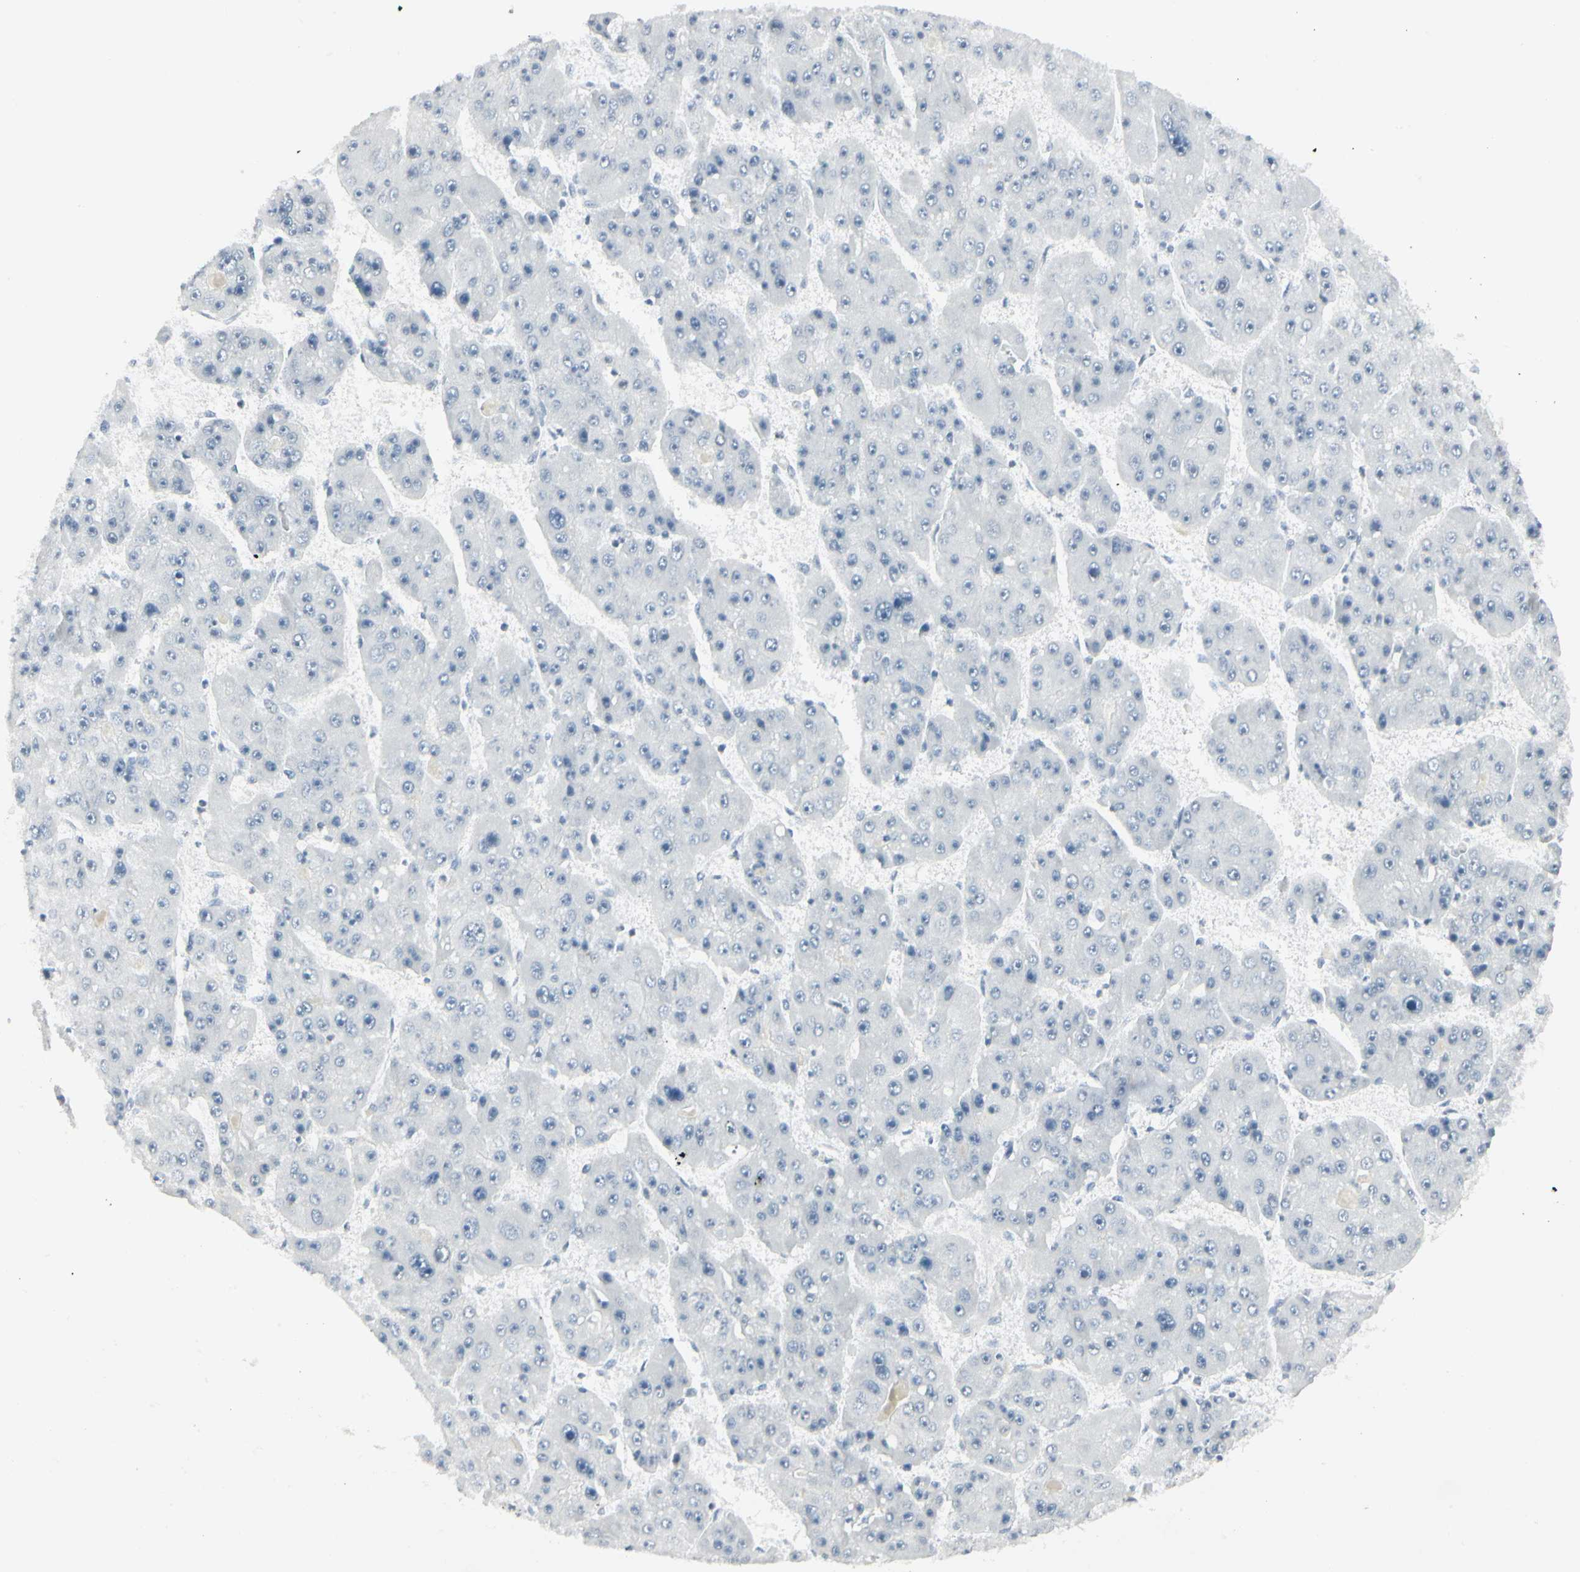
{"staining": {"intensity": "negative", "quantity": "none", "location": "none"}, "tissue": "liver cancer", "cell_type": "Tumor cells", "image_type": "cancer", "snomed": [{"axis": "morphology", "description": "Carcinoma, Hepatocellular, NOS"}, {"axis": "topography", "description": "Liver"}], "caption": "IHC of hepatocellular carcinoma (liver) exhibits no staining in tumor cells. (DAB (3,3'-diaminobenzidine) immunohistochemistry (IHC), high magnification).", "gene": "ZBTB7B", "patient": {"sex": "female", "age": 61}}